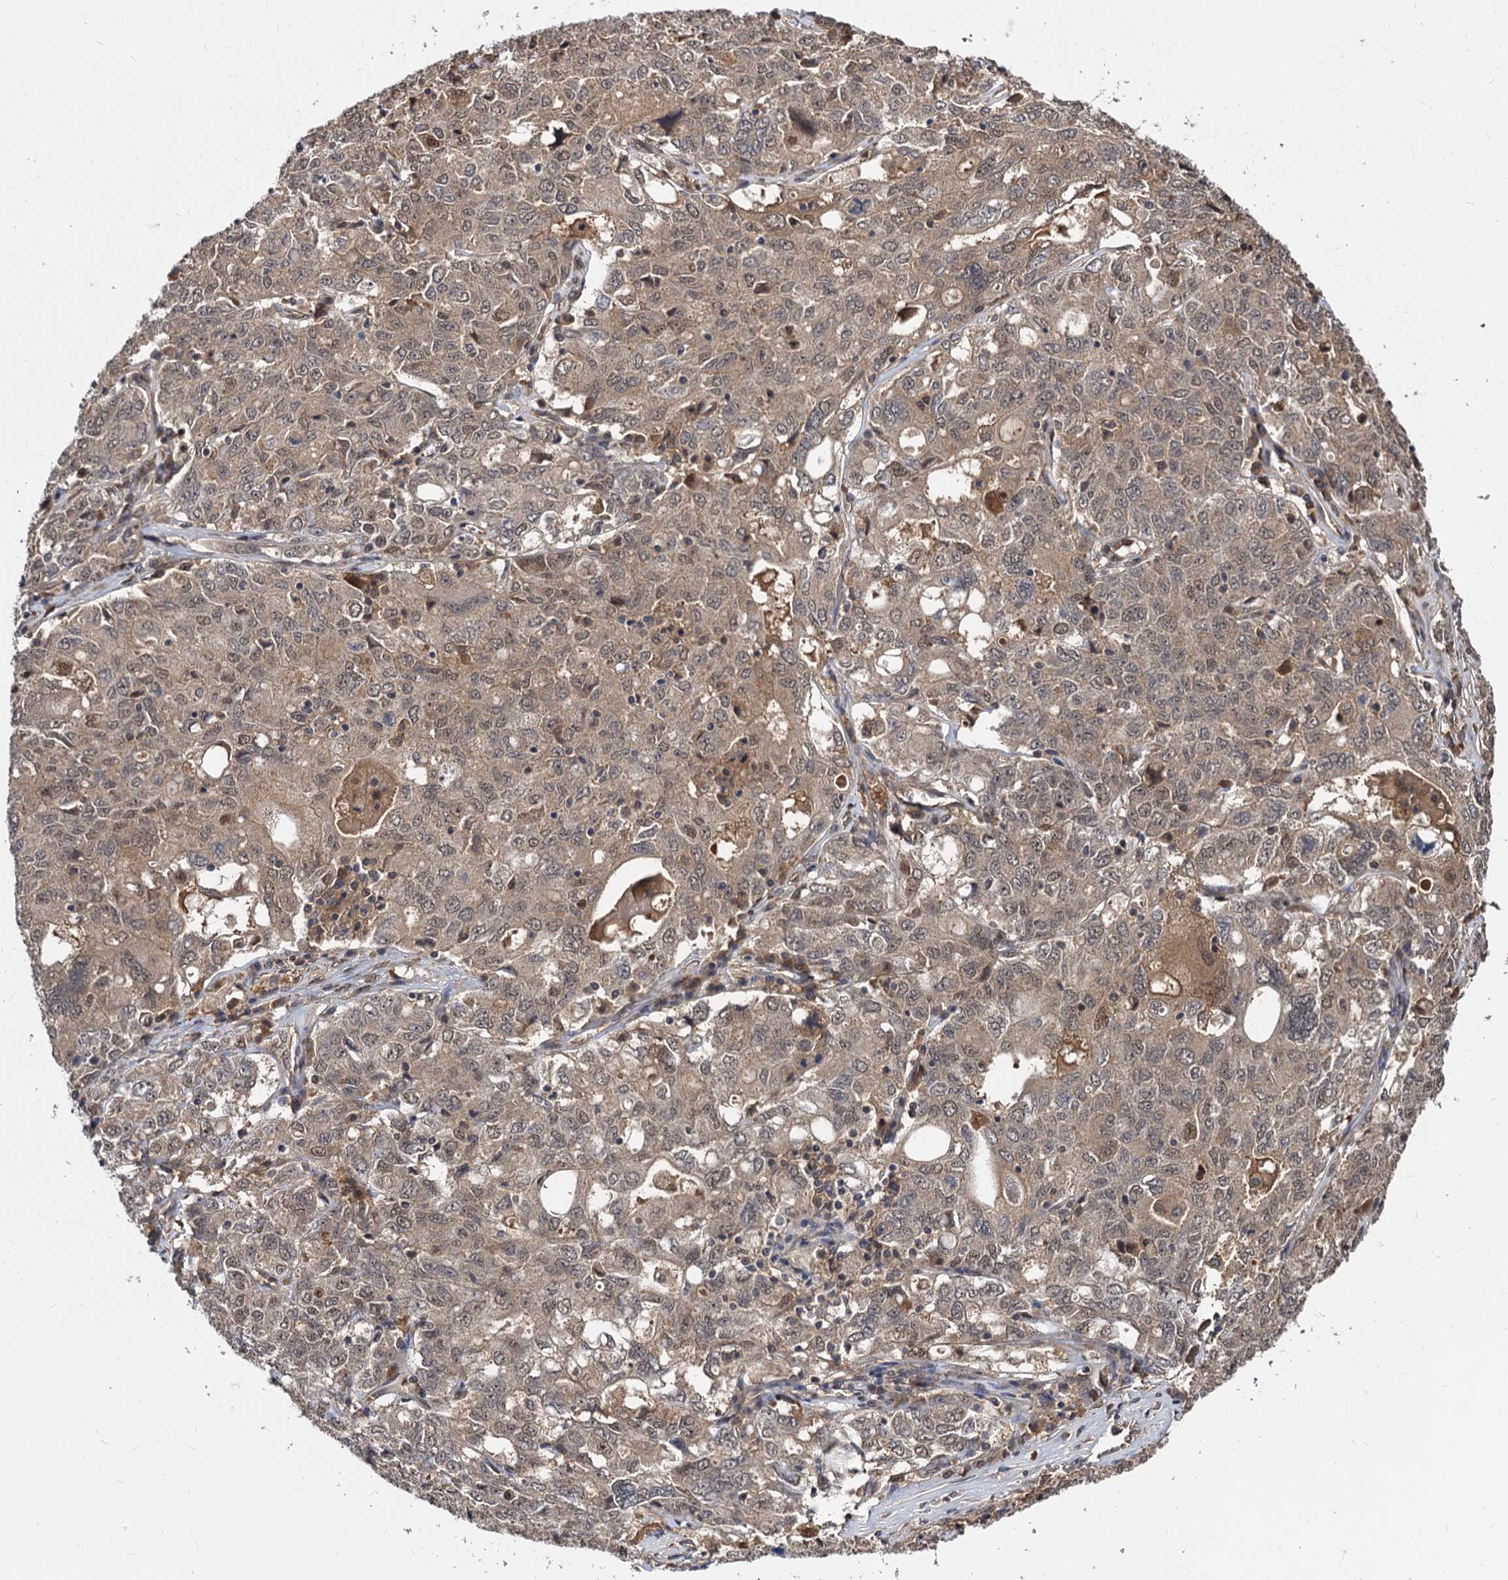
{"staining": {"intensity": "weak", "quantity": "25%-75%", "location": "cytoplasmic/membranous,nuclear"}, "tissue": "ovarian cancer", "cell_type": "Tumor cells", "image_type": "cancer", "snomed": [{"axis": "morphology", "description": "Carcinoma, endometroid"}, {"axis": "topography", "description": "Ovary"}], "caption": "A brown stain highlights weak cytoplasmic/membranous and nuclear expression of a protein in endometroid carcinoma (ovarian) tumor cells.", "gene": "PSMD4", "patient": {"sex": "female", "age": 62}}